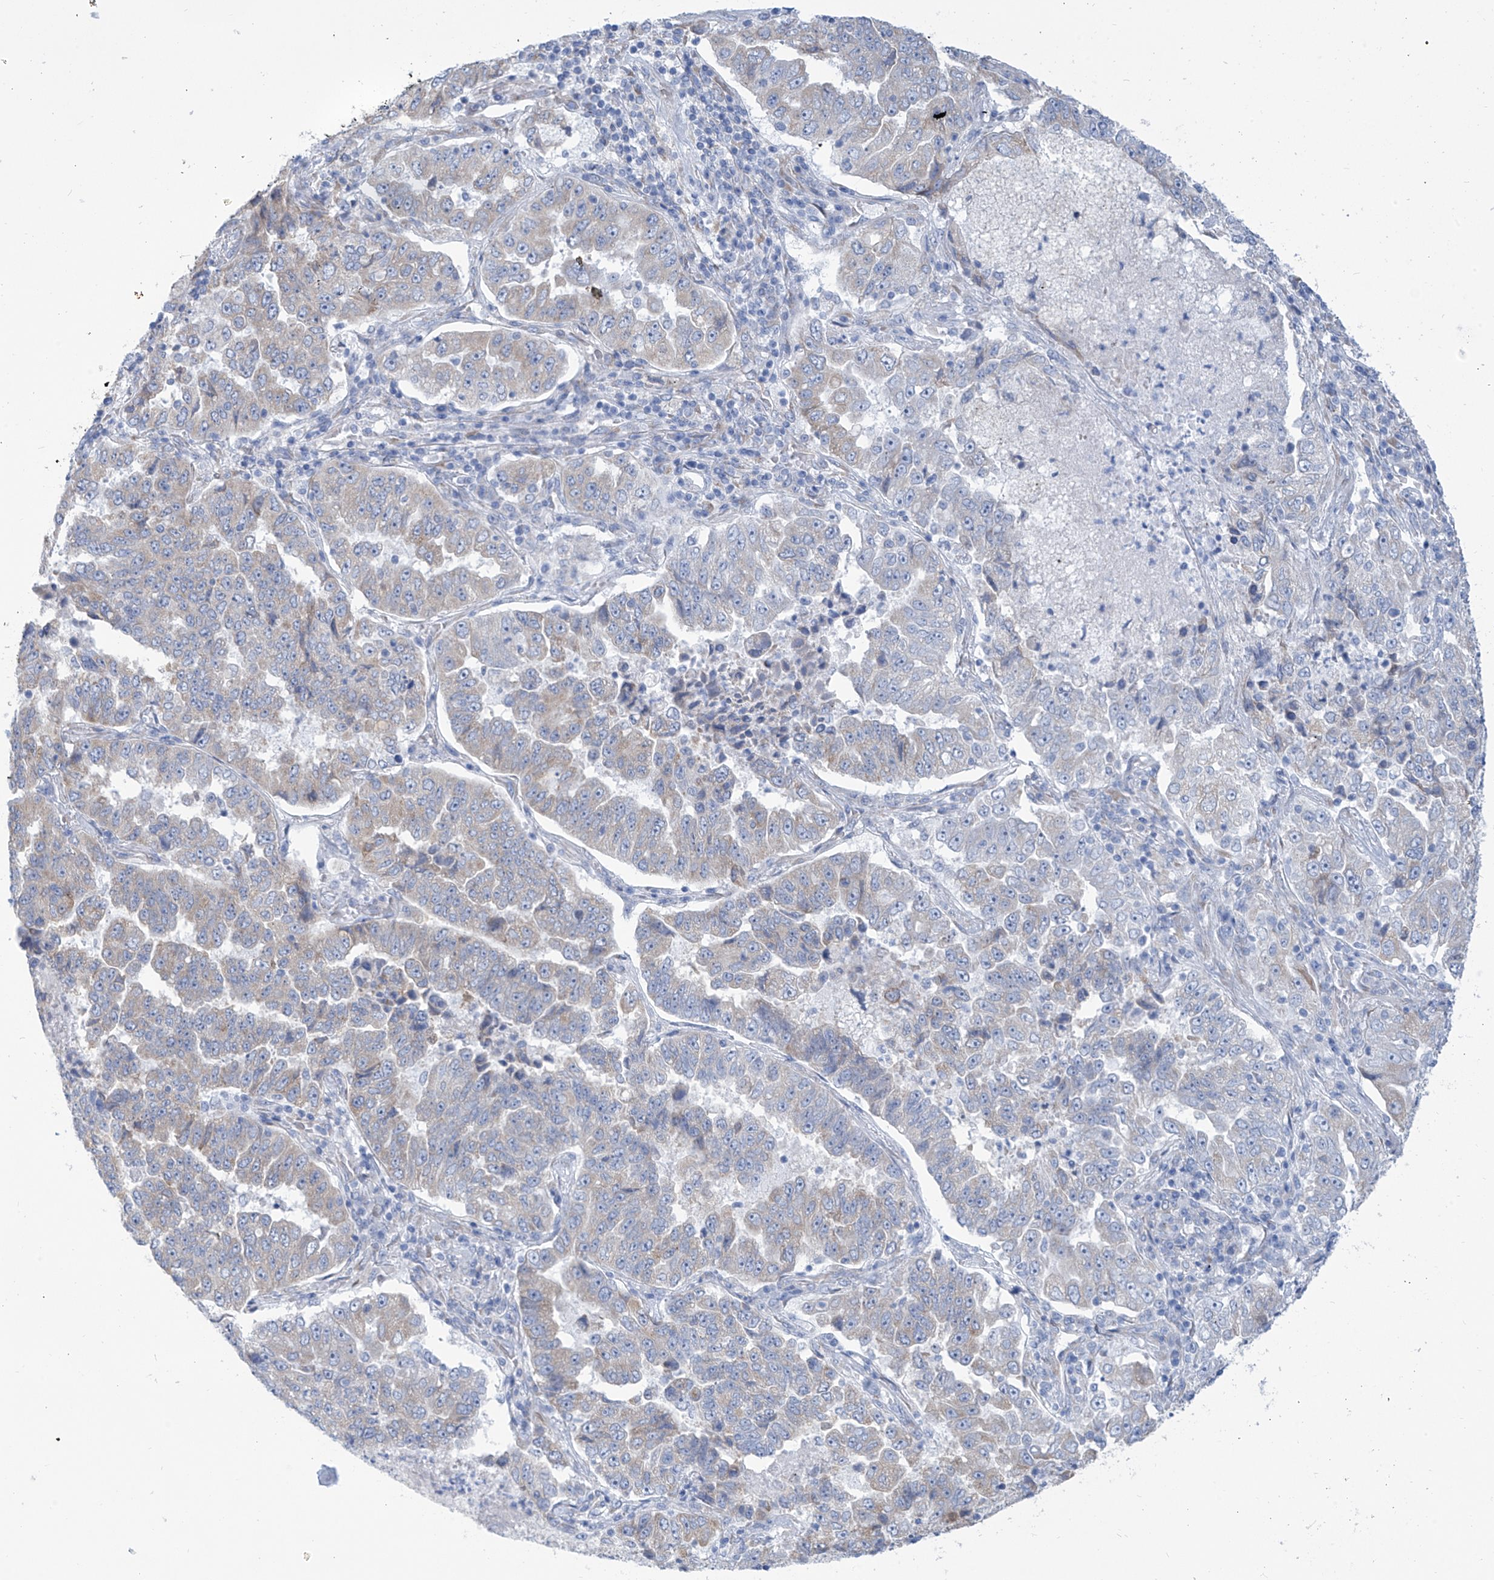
{"staining": {"intensity": "moderate", "quantity": "<25%", "location": "cytoplasmic/membranous"}, "tissue": "lung cancer", "cell_type": "Tumor cells", "image_type": "cancer", "snomed": [{"axis": "morphology", "description": "Adenocarcinoma, NOS"}, {"axis": "topography", "description": "Lung"}], "caption": "The immunohistochemical stain highlights moderate cytoplasmic/membranous staining in tumor cells of lung adenocarcinoma tissue. The staining was performed using DAB (3,3'-diaminobenzidine), with brown indicating positive protein expression. Nuclei are stained blue with hematoxylin.", "gene": "RCN2", "patient": {"sex": "female", "age": 51}}